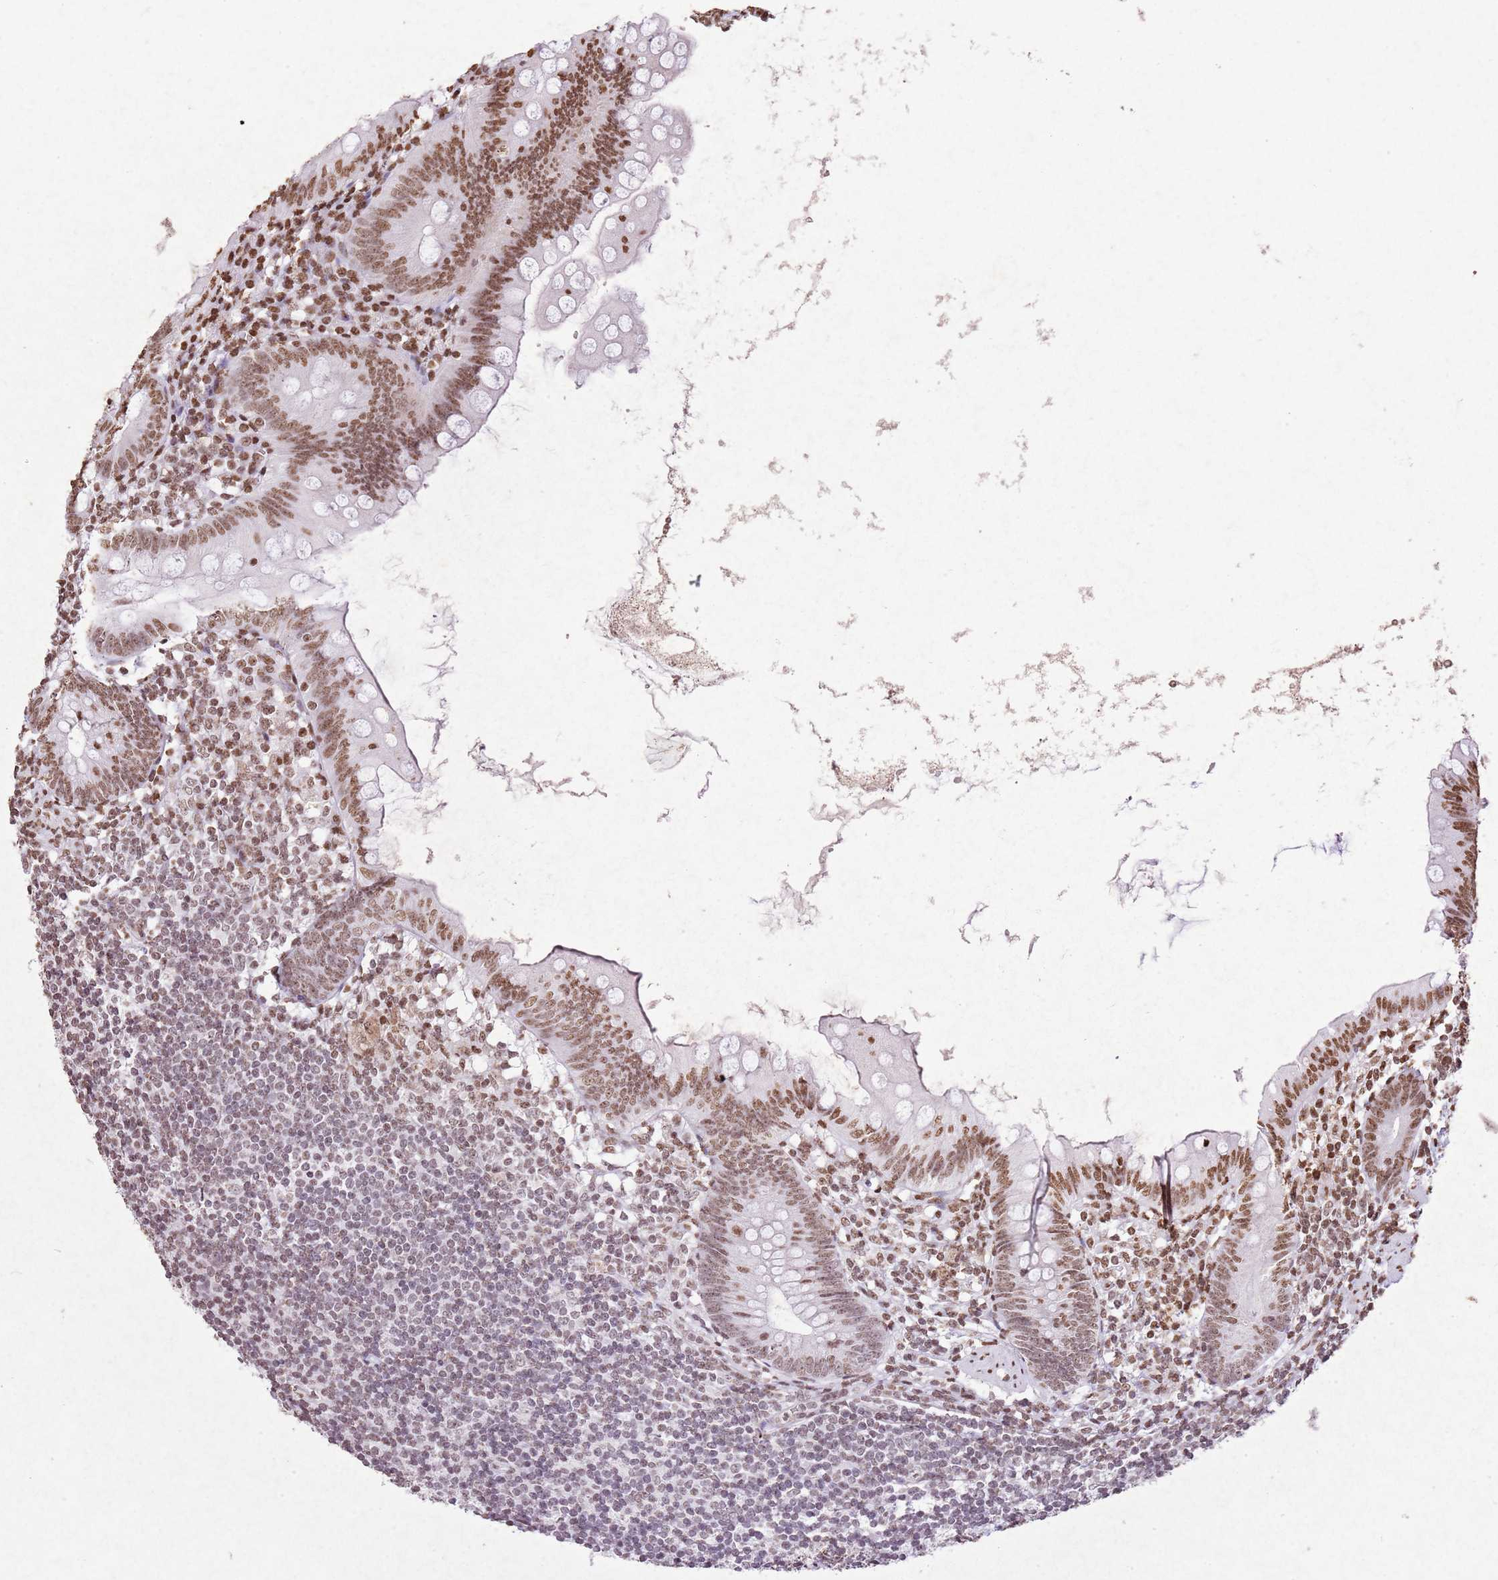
{"staining": {"intensity": "moderate", "quantity": ">75%", "location": "nuclear"}, "tissue": "appendix", "cell_type": "Glandular cells", "image_type": "normal", "snomed": [{"axis": "morphology", "description": "Normal tissue, NOS"}, {"axis": "topography", "description": "Appendix"}], "caption": "A high-resolution micrograph shows immunohistochemistry staining of unremarkable appendix, which exhibits moderate nuclear staining in approximately >75% of glandular cells.", "gene": "BMAL1", "patient": {"sex": "female", "age": 62}}